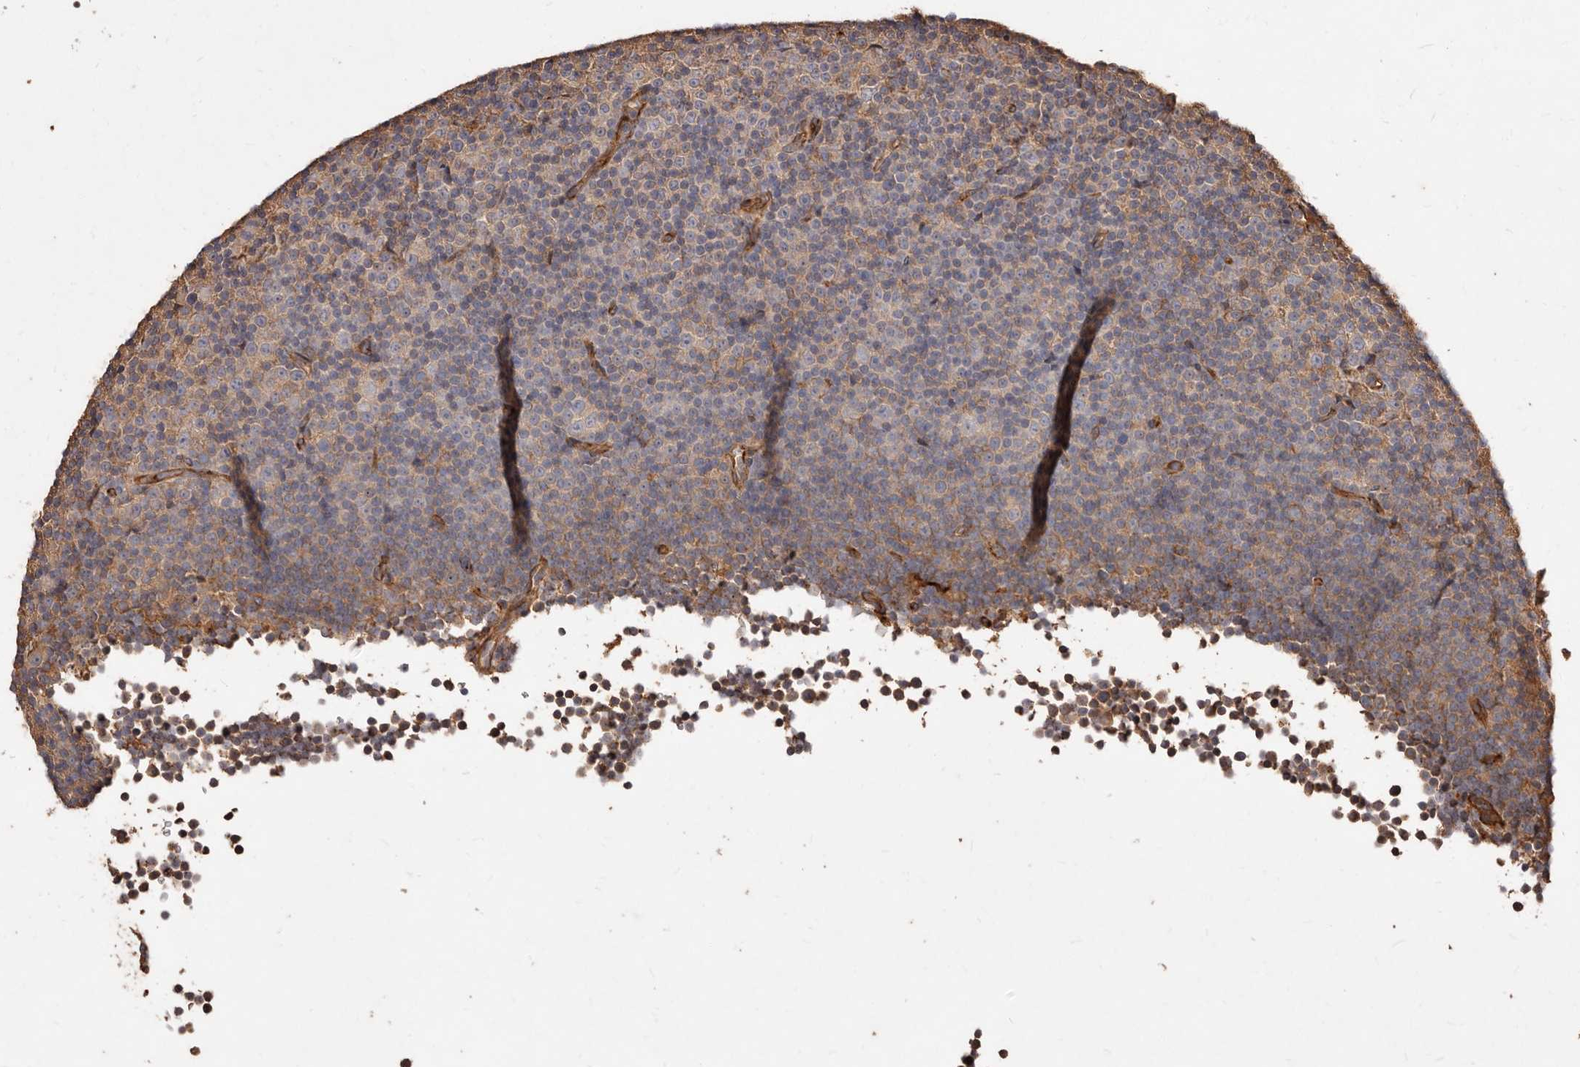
{"staining": {"intensity": "negative", "quantity": "none", "location": "none"}, "tissue": "lymphoma", "cell_type": "Tumor cells", "image_type": "cancer", "snomed": [{"axis": "morphology", "description": "Malignant lymphoma, non-Hodgkin's type, Low grade"}, {"axis": "topography", "description": "Lymph node"}], "caption": "Lymphoma was stained to show a protein in brown. There is no significant staining in tumor cells.", "gene": "CCL14", "patient": {"sex": "female", "age": 67}}